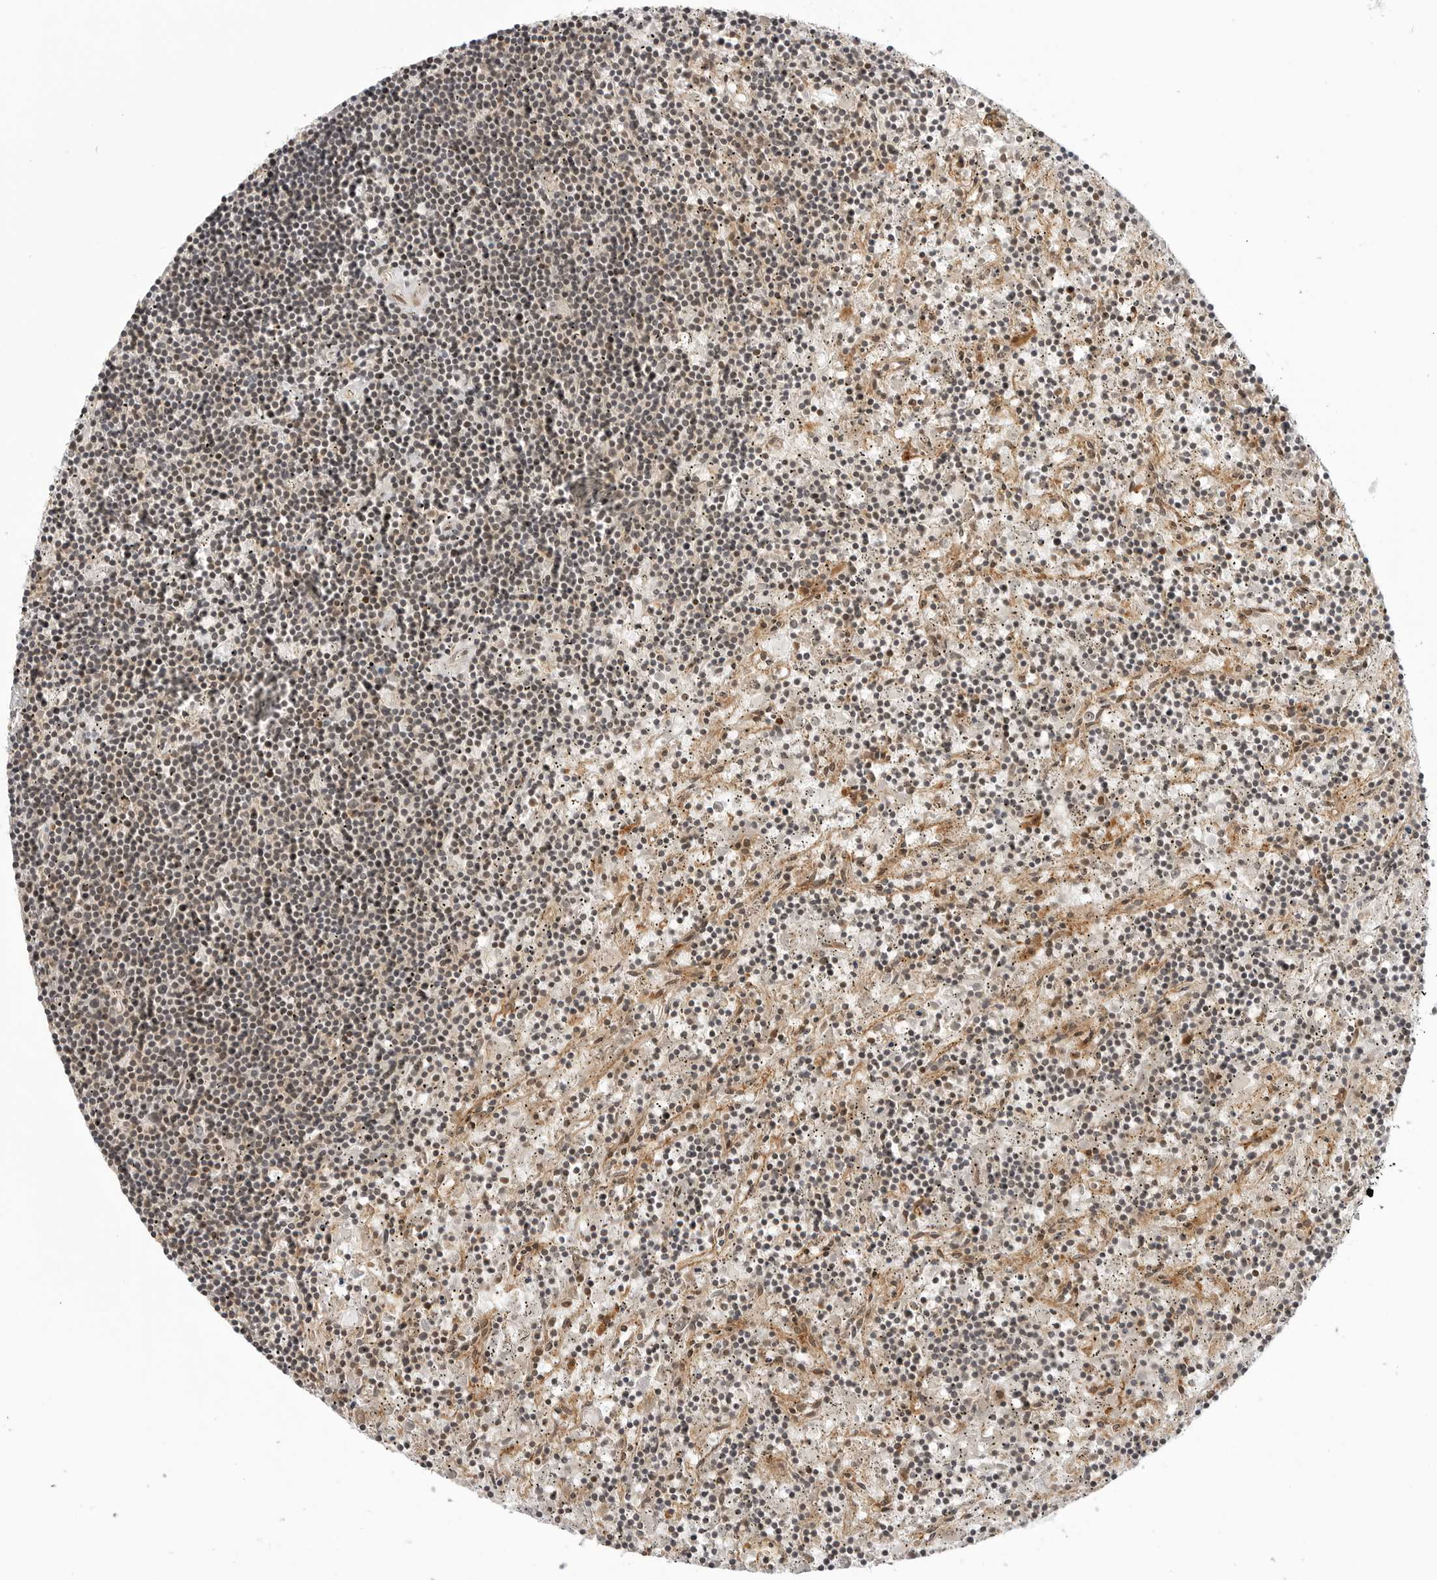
{"staining": {"intensity": "weak", "quantity": "<25%", "location": "cytoplasmic/membranous,nuclear"}, "tissue": "lymphoma", "cell_type": "Tumor cells", "image_type": "cancer", "snomed": [{"axis": "morphology", "description": "Malignant lymphoma, non-Hodgkin's type, Low grade"}, {"axis": "topography", "description": "Spleen"}], "caption": "This is a image of immunohistochemistry (IHC) staining of lymphoma, which shows no positivity in tumor cells.", "gene": "MAP2K5", "patient": {"sex": "male", "age": 76}}